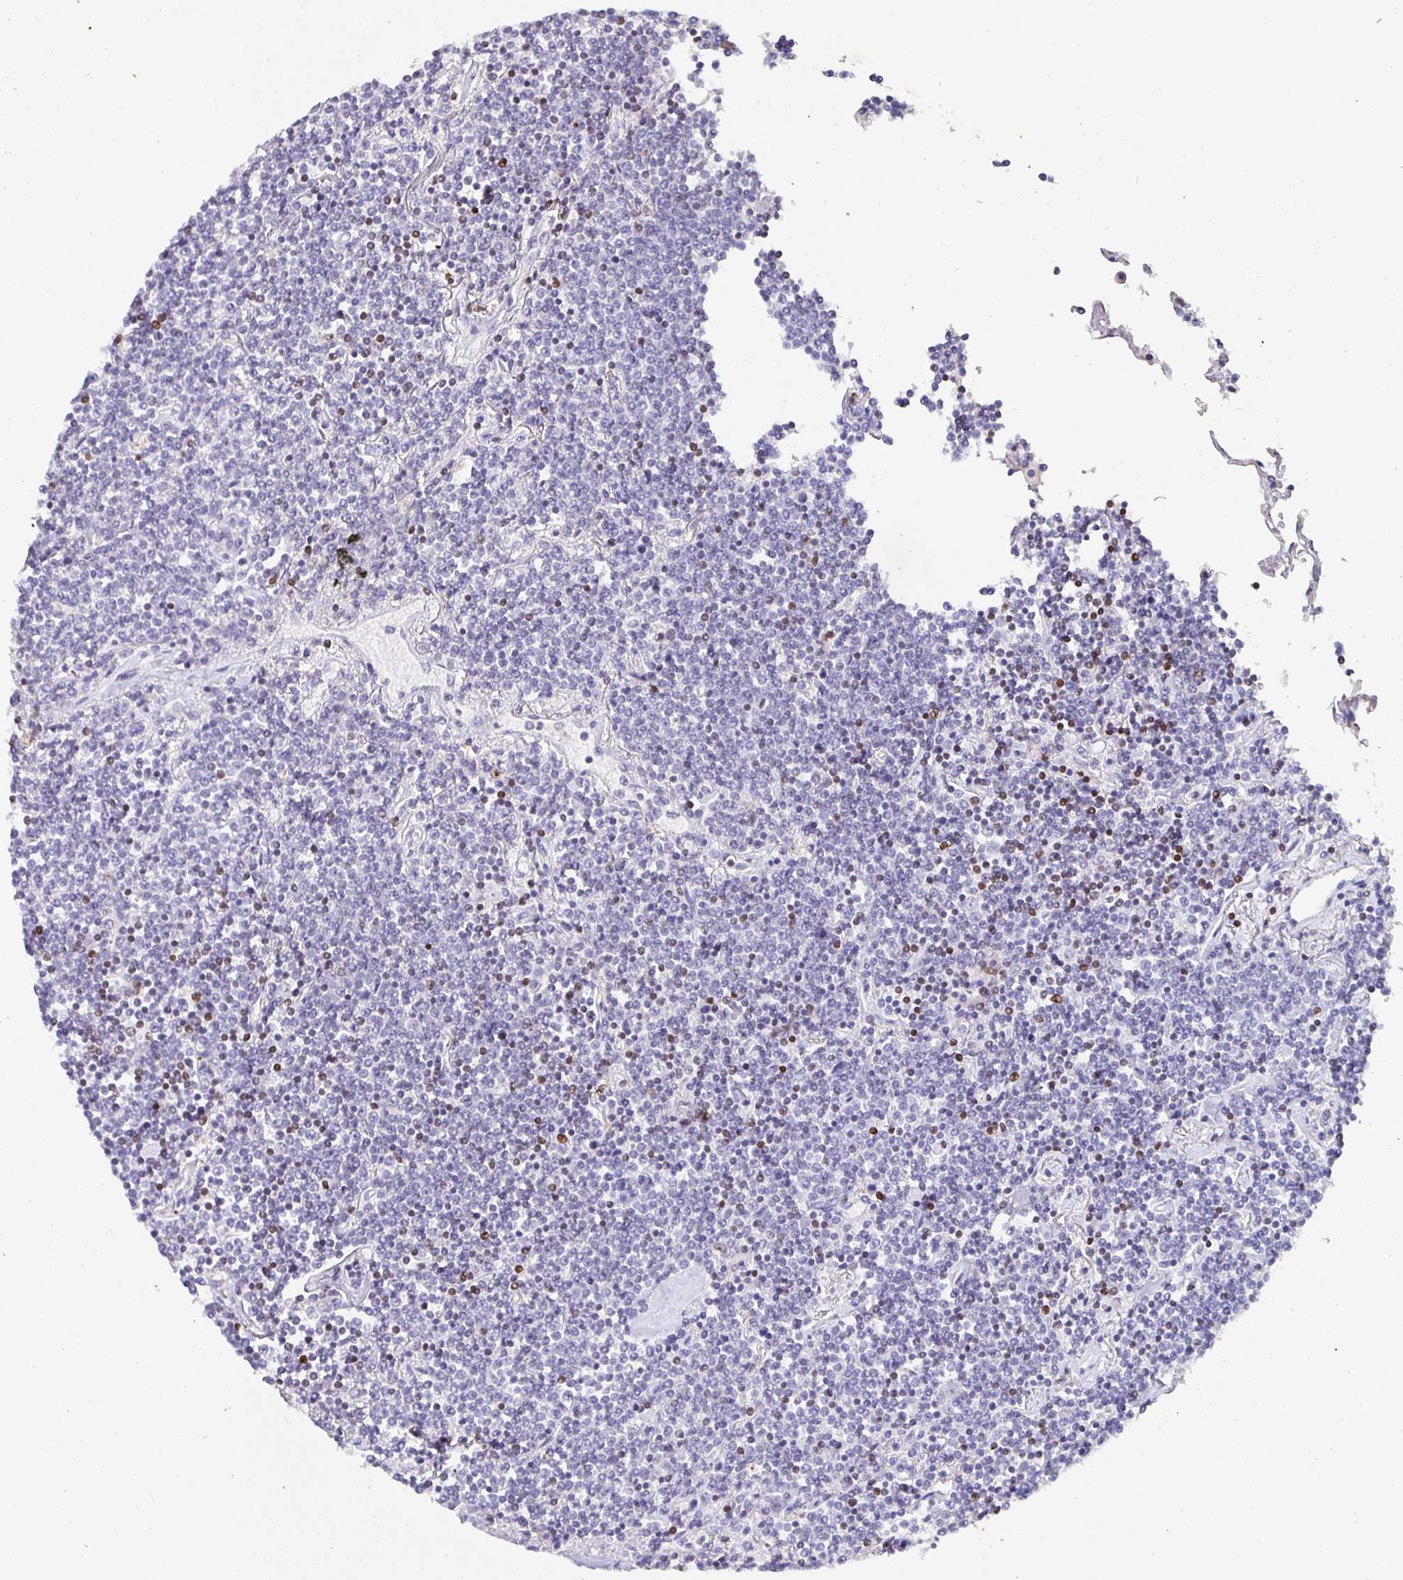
{"staining": {"intensity": "negative", "quantity": "none", "location": "none"}, "tissue": "lymphoma", "cell_type": "Tumor cells", "image_type": "cancer", "snomed": [{"axis": "morphology", "description": "Malignant lymphoma, non-Hodgkin's type, Low grade"}, {"axis": "topography", "description": "Lung"}], "caption": "Immunohistochemical staining of lymphoma reveals no significant positivity in tumor cells.", "gene": "SATB1", "patient": {"sex": "female", "age": 71}}